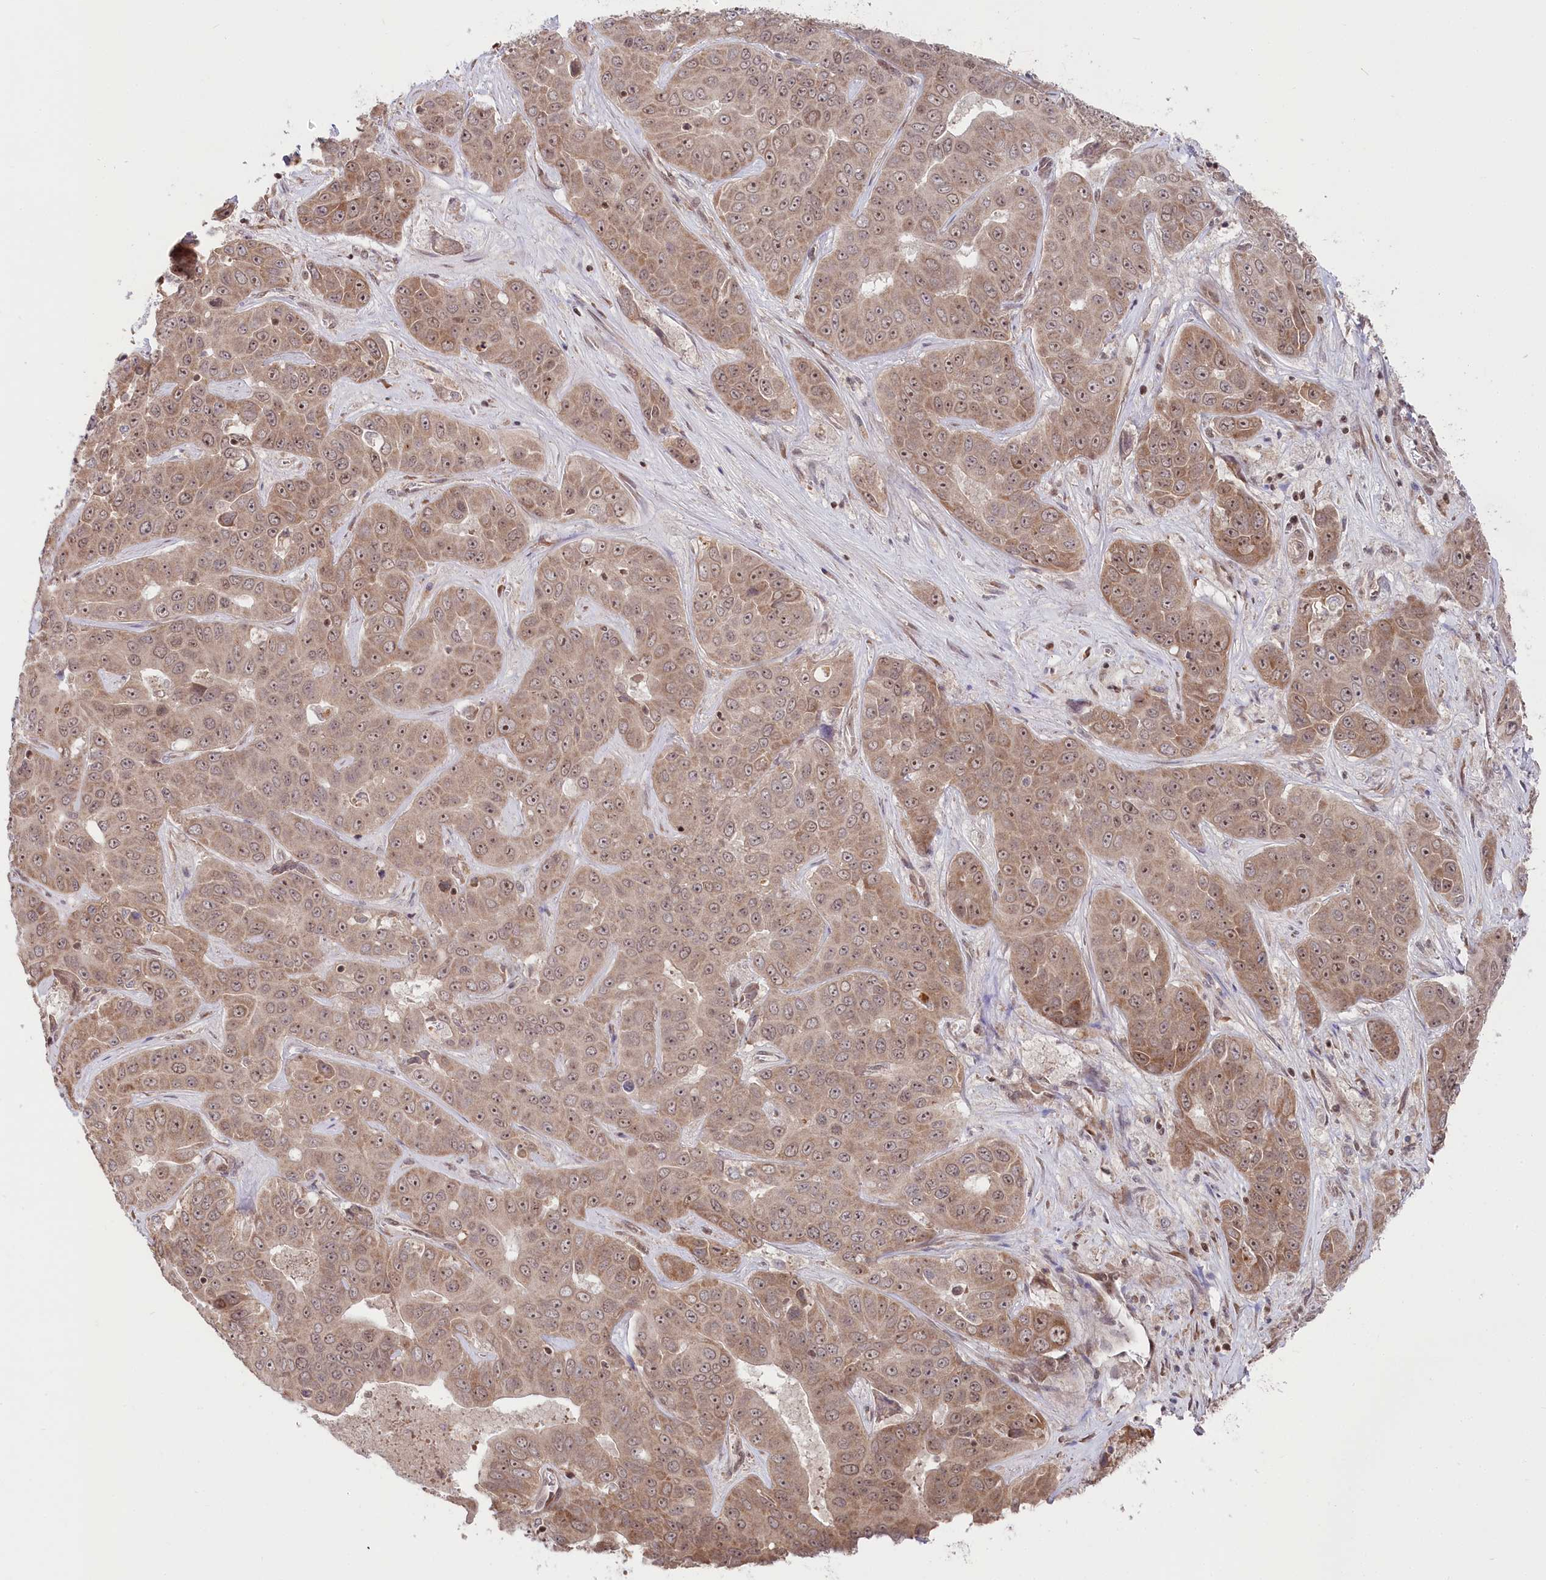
{"staining": {"intensity": "weak", "quantity": ">75%", "location": "cytoplasmic/membranous,nuclear"}, "tissue": "liver cancer", "cell_type": "Tumor cells", "image_type": "cancer", "snomed": [{"axis": "morphology", "description": "Cholangiocarcinoma"}, {"axis": "topography", "description": "Liver"}], "caption": "Immunohistochemical staining of liver cholangiocarcinoma displays low levels of weak cytoplasmic/membranous and nuclear positivity in about >75% of tumor cells.", "gene": "CGGBP1", "patient": {"sex": "female", "age": 52}}